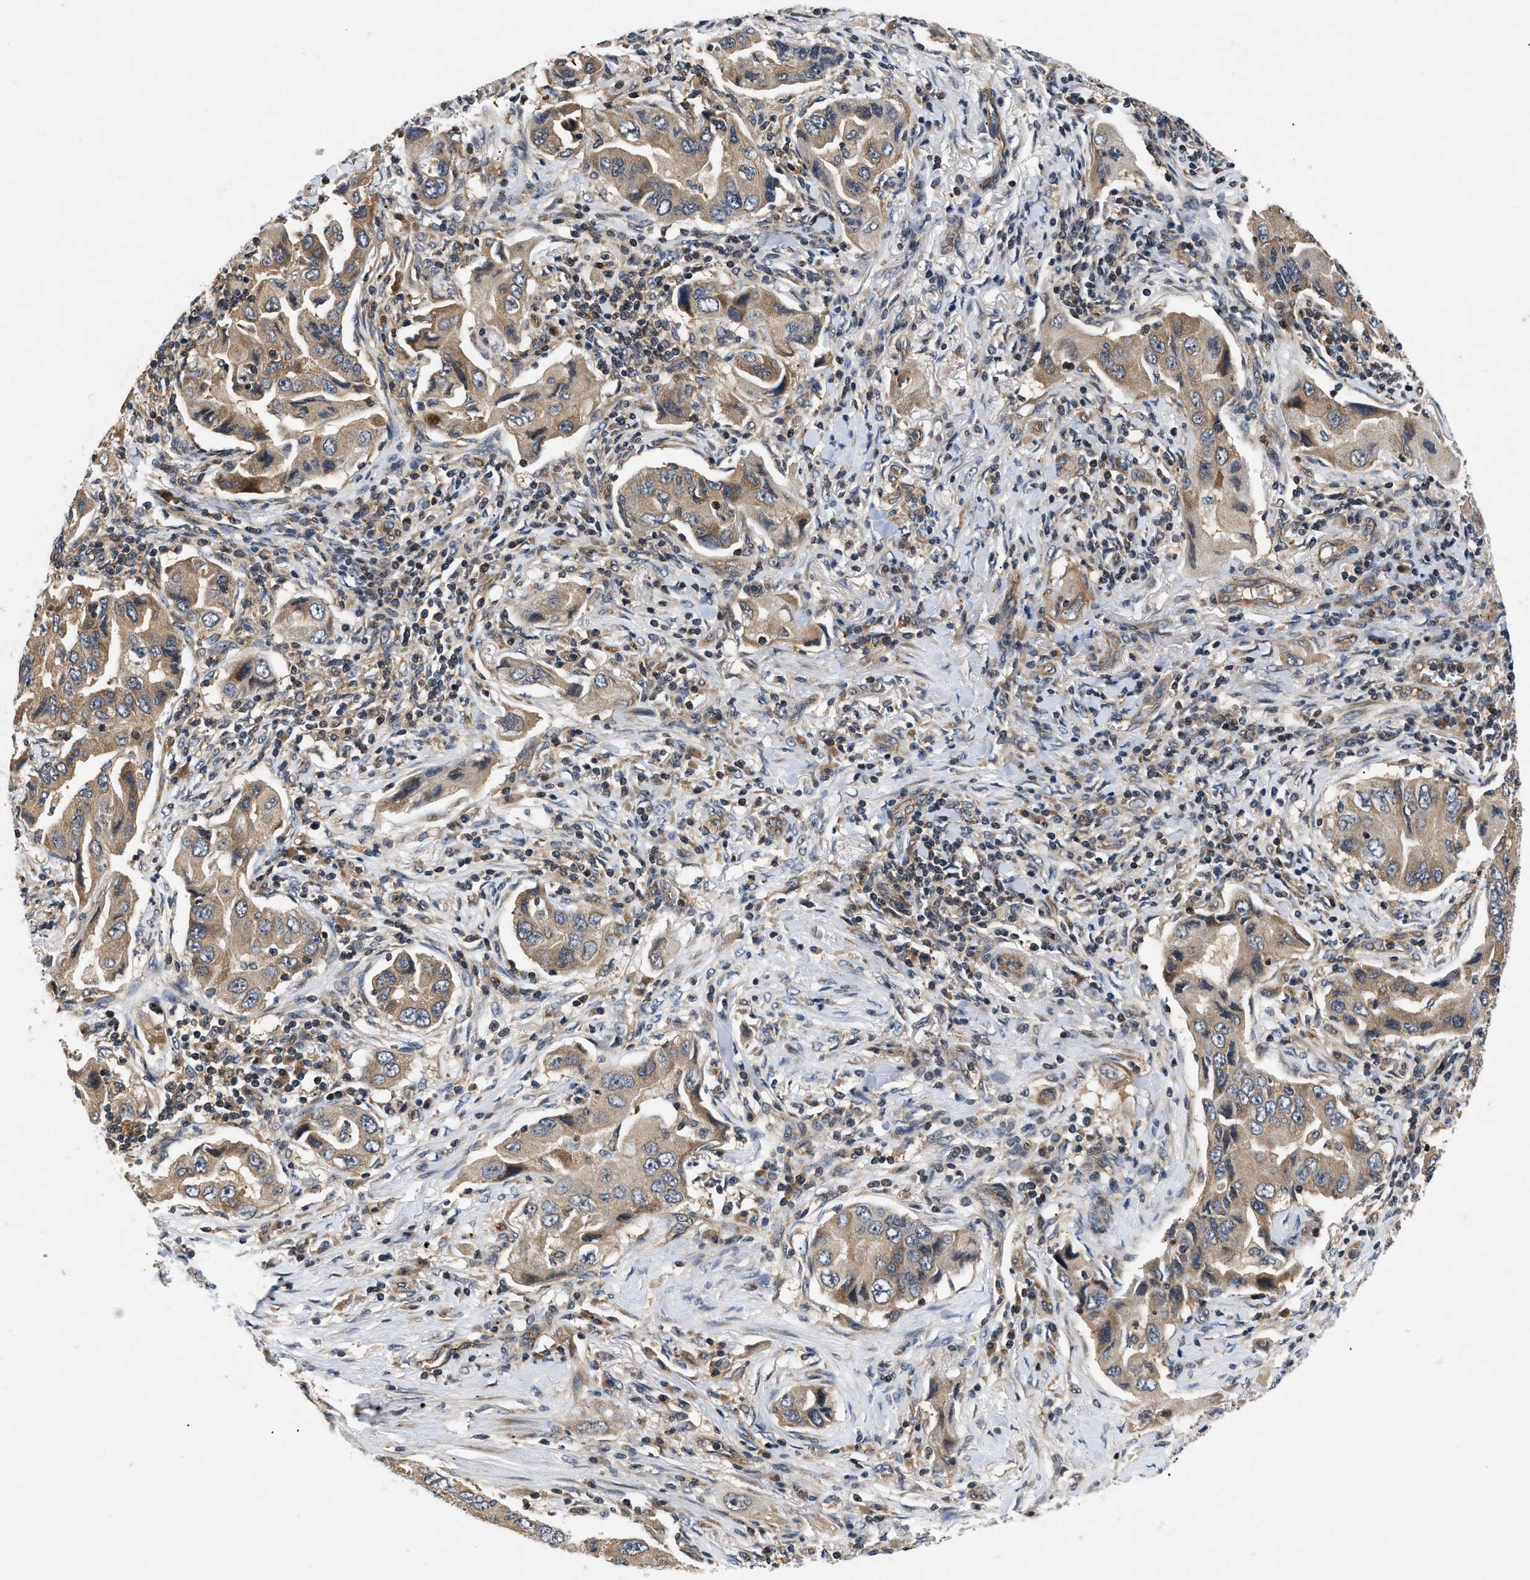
{"staining": {"intensity": "moderate", "quantity": ">75%", "location": "cytoplasmic/membranous"}, "tissue": "lung cancer", "cell_type": "Tumor cells", "image_type": "cancer", "snomed": [{"axis": "morphology", "description": "Adenocarcinoma, NOS"}, {"axis": "topography", "description": "Lung"}], "caption": "Moderate cytoplasmic/membranous protein expression is appreciated in about >75% of tumor cells in adenocarcinoma (lung).", "gene": "HMGCR", "patient": {"sex": "female", "age": 65}}